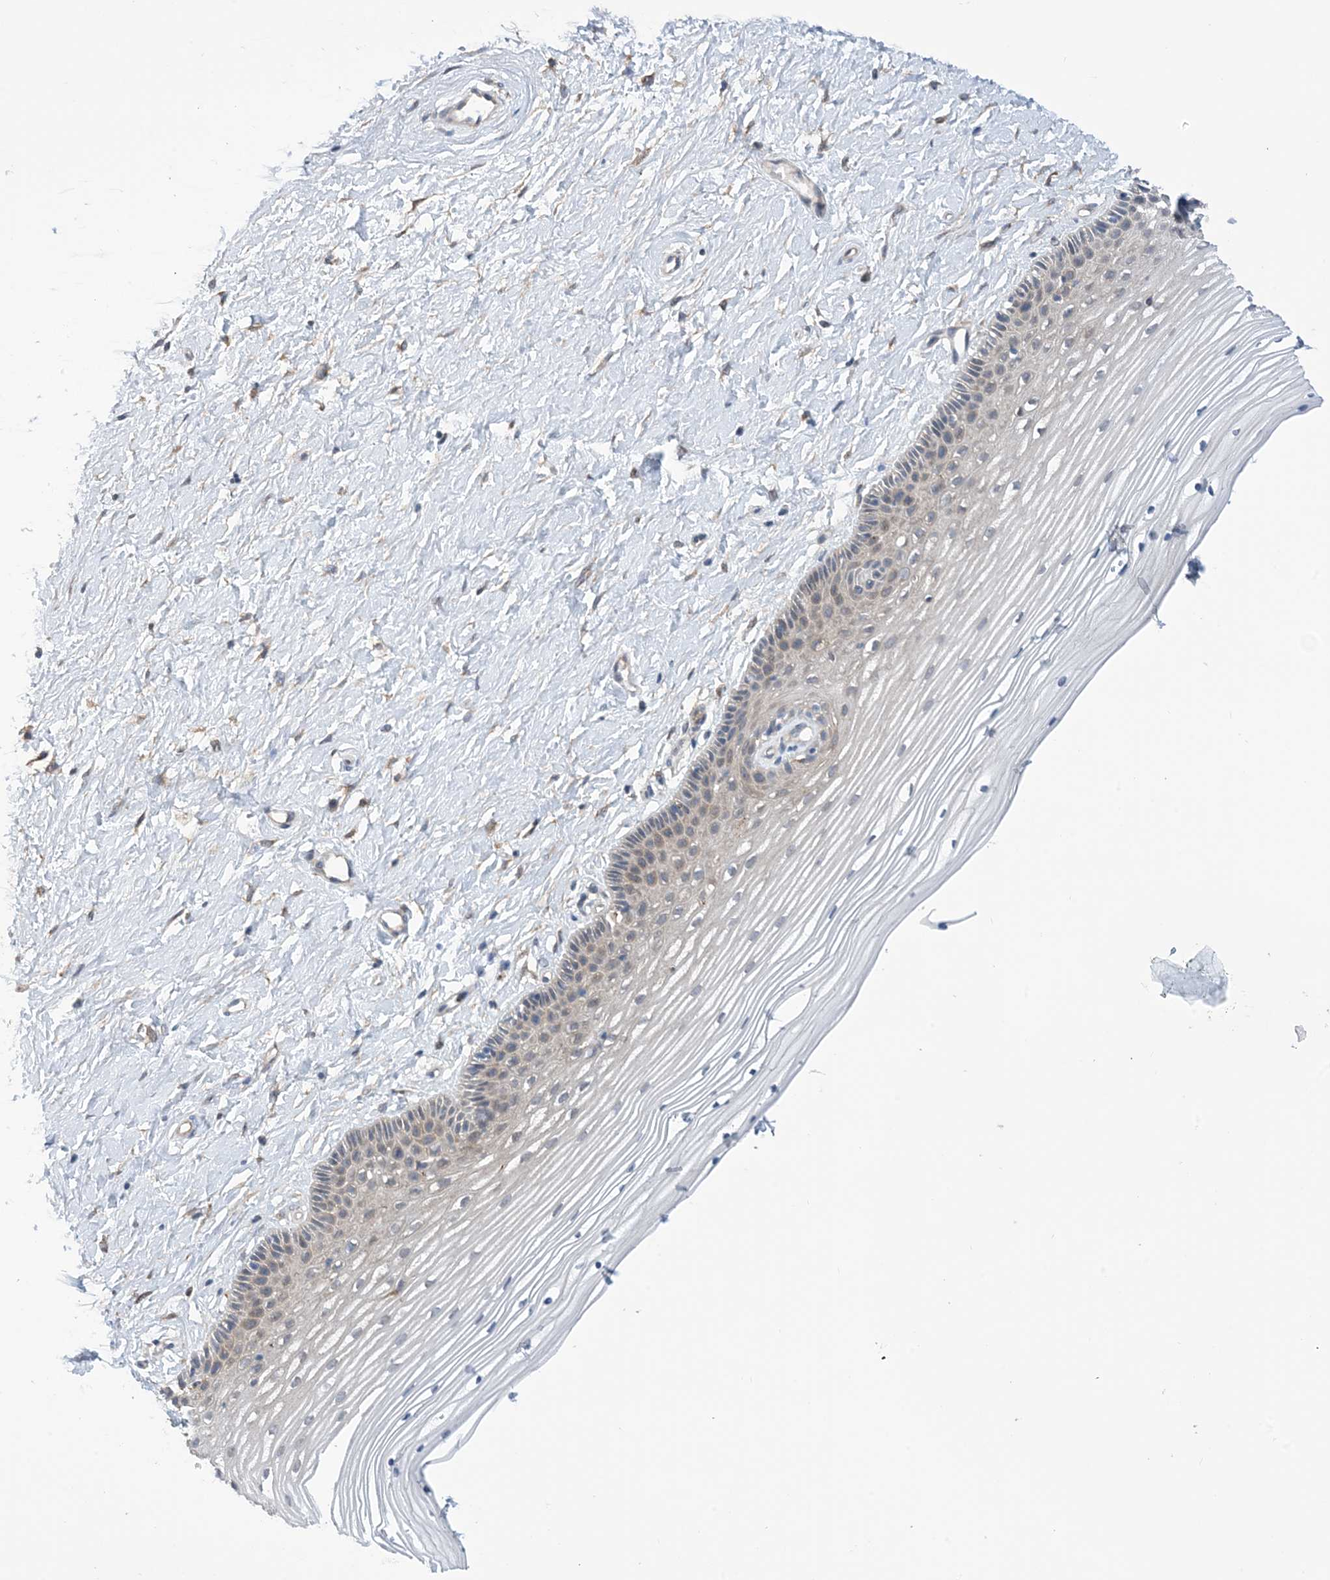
{"staining": {"intensity": "moderate", "quantity": "25%-75%", "location": "cytoplasmic/membranous"}, "tissue": "vagina", "cell_type": "Squamous epithelial cells", "image_type": "normal", "snomed": [{"axis": "morphology", "description": "Normal tissue, NOS"}, {"axis": "topography", "description": "Vagina"}, {"axis": "topography", "description": "Cervix"}], "caption": "Vagina stained for a protein demonstrates moderate cytoplasmic/membranous positivity in squamous epithelial cells.", "gene": "EHBP1", "patient": {"sex": "female", "age": 40}}